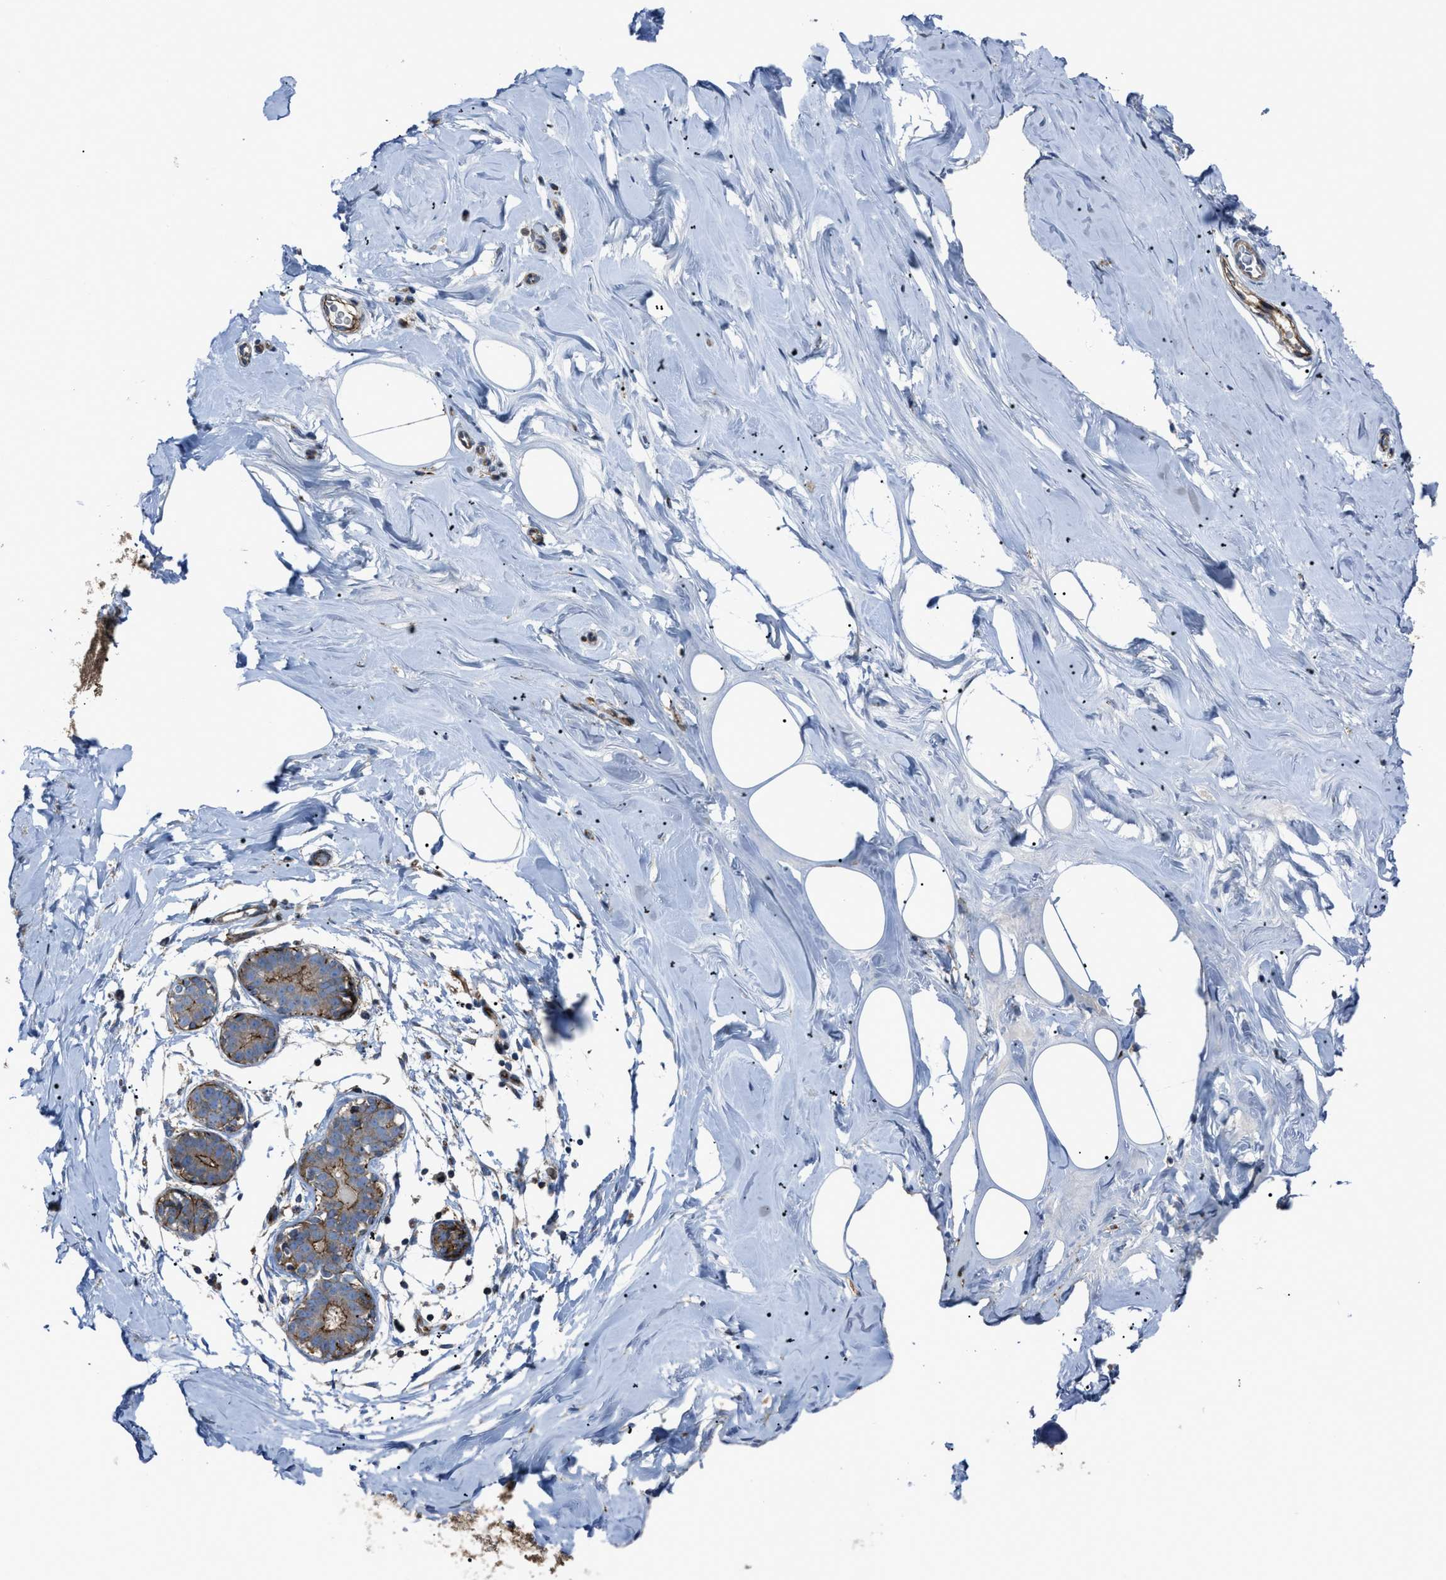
{"staining": {"intensity": "weak", "quantity": ">75%", "location": "cytoplasmic/membranous"}, "tissue": "adipose tissue", "cell_type": "Adipocytes", "image_type": "normal", "snomed": [{"axis": "morphology", "description": "Normal tissue, NOS"}, {"axis": "morphology", "description": "Fibrosis, NOS"}, {"axis": "topography", "description": "Breast"}, {"axis": "topography", "description": "Adipose tissue"}], "caption": "Brown immunohistochemical staining in normal human adipose tissue reveals weak cytoplasmic/membranous positivity in about >75% of adipocytes.", "gene": "AGPAT2", "patient": {"sex": "female", "age": 39}}